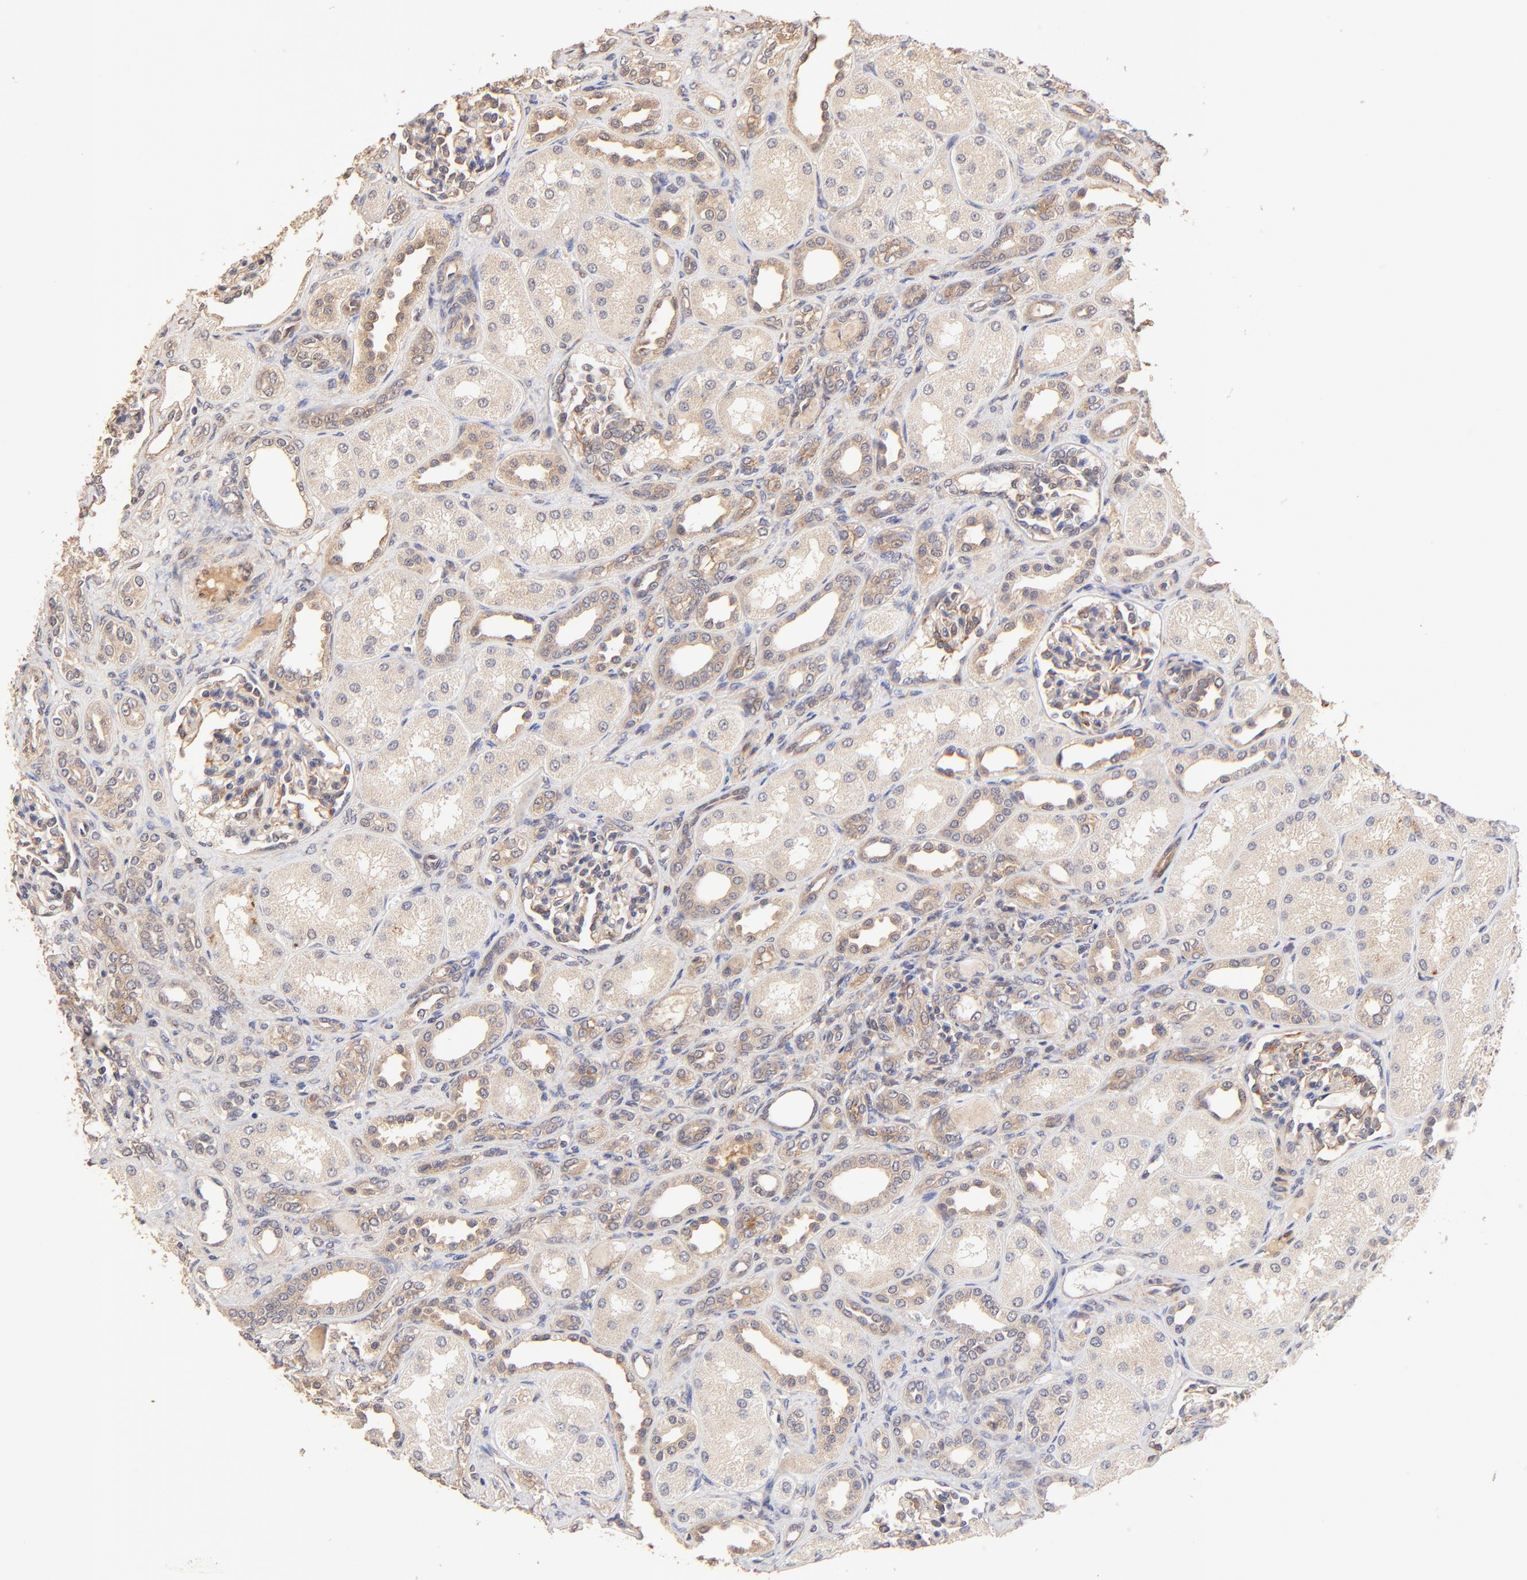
{"staining": {"intensity": "moderate", "quantity": "25%-75%", "location": "cytoplasmic/membranous"}, "tissue": "kidney", "cell_type": "Cells in glomeruli", "image_type": "normal", "snomed": [{"axis": "morphology", "description": "Normal tissue, NOS"}, {"axis": "topography", "description": "Kidney"}], "caption": "Protein expression analysis of benign kidney demonstrates moderate cytoplasmic/membranous staining in approximately 25%-75% of cells in glomeruli.", "gene": "TNFAIP3", "patient": {"sex": "male", "age": 7}}